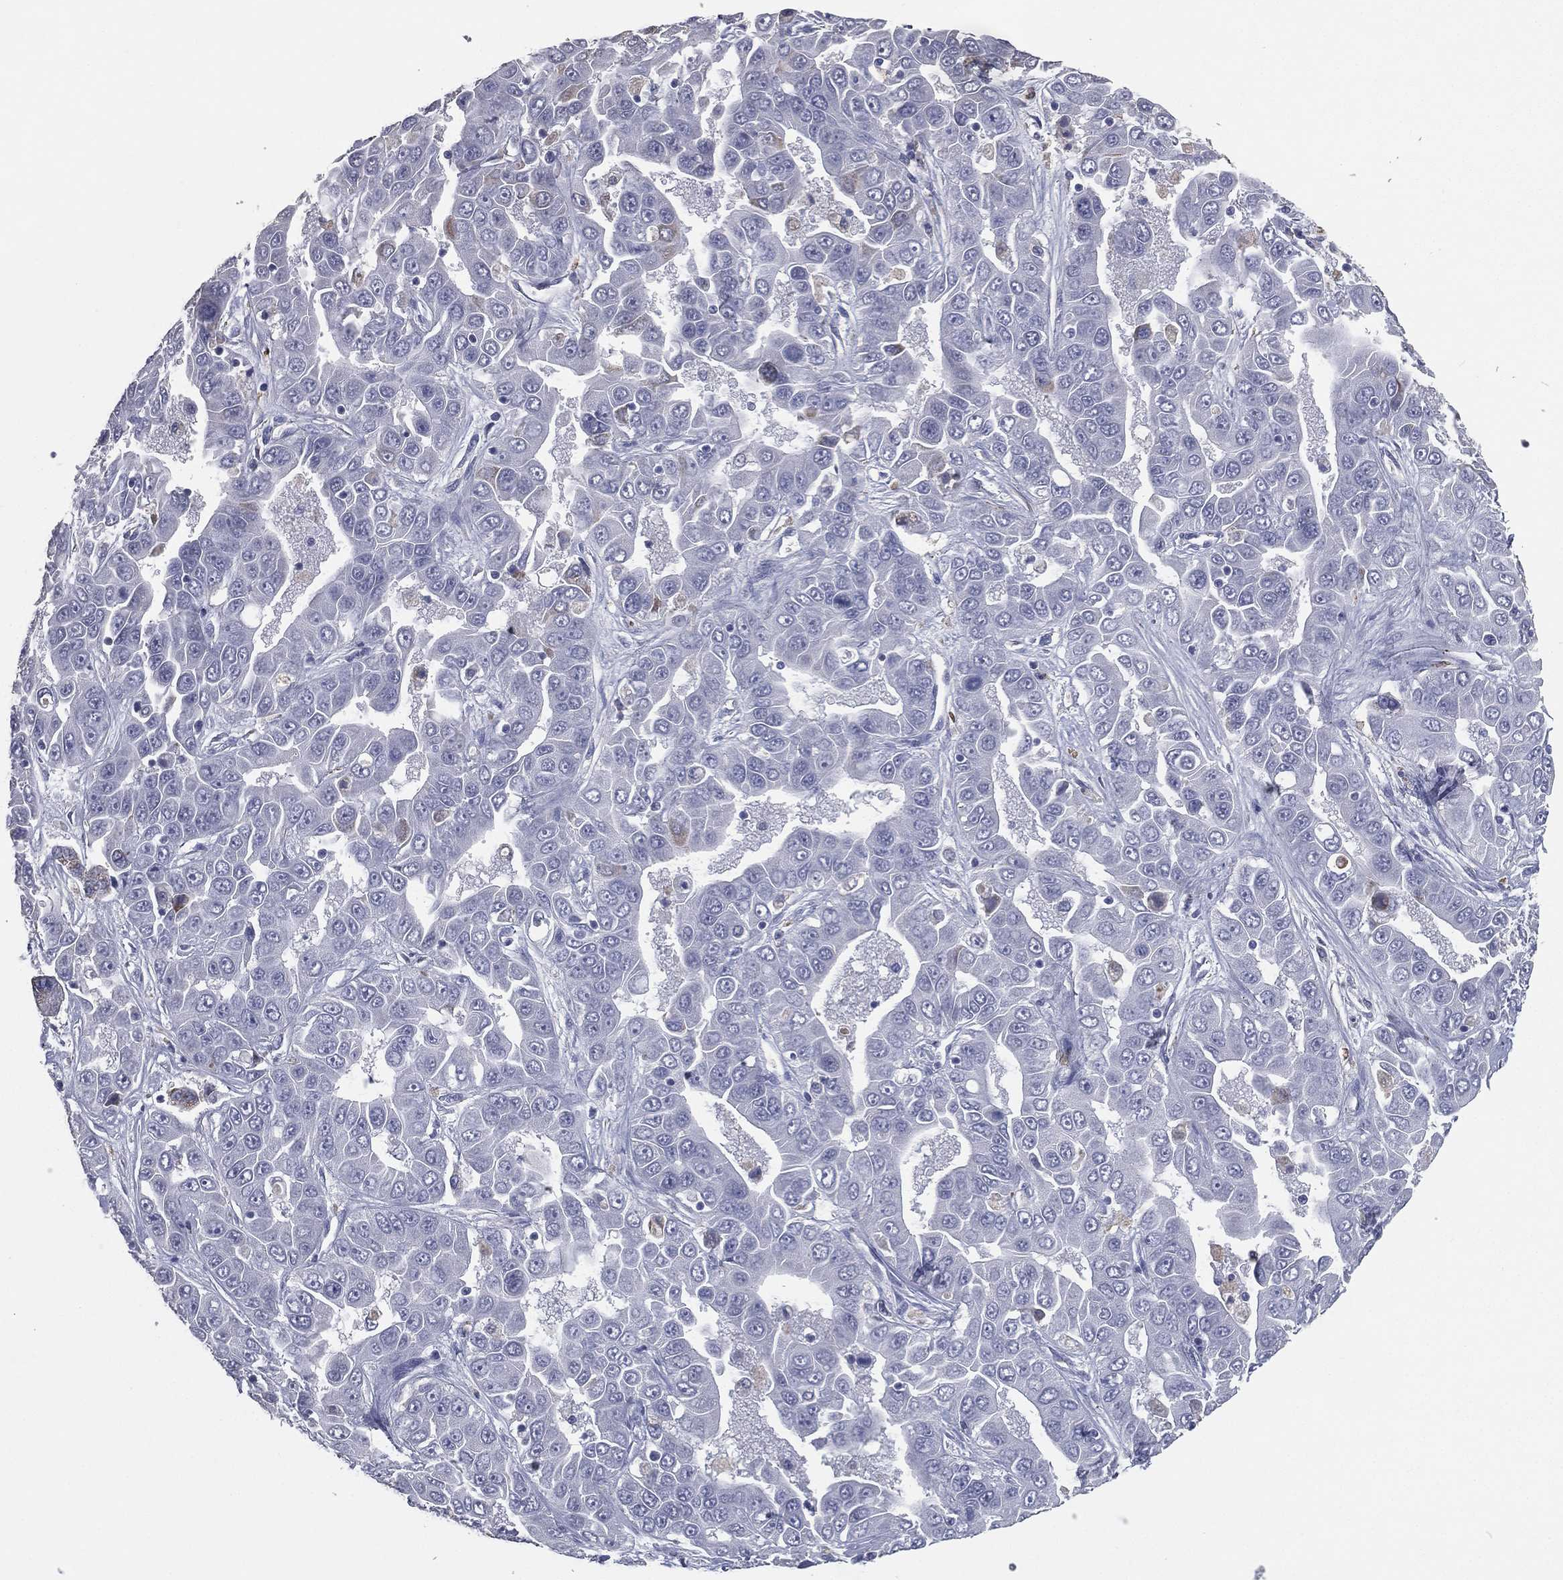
{"staining": {"intensity": "negative", "quantity": "none", "location": "none"}, "tissue": "liver cancer", "cell_type": "Tumor cells", "image_type": "cancer", "snomed": [{"axis": "morphology", "description": "Cholangiocarcinoma"}, {"axis": "topography", "description": "Liver"}], "caption": "Tumor cells show no significant protein staining in liver cancer (cholangiocarcinoma). (Brightfield microscopy of DAB (3,3'-diaminobenzidine) immunohistochemistry (IHC) at high magnification).", "gene": "ESX1", "patient": {"sex": "female", "age": 52}}